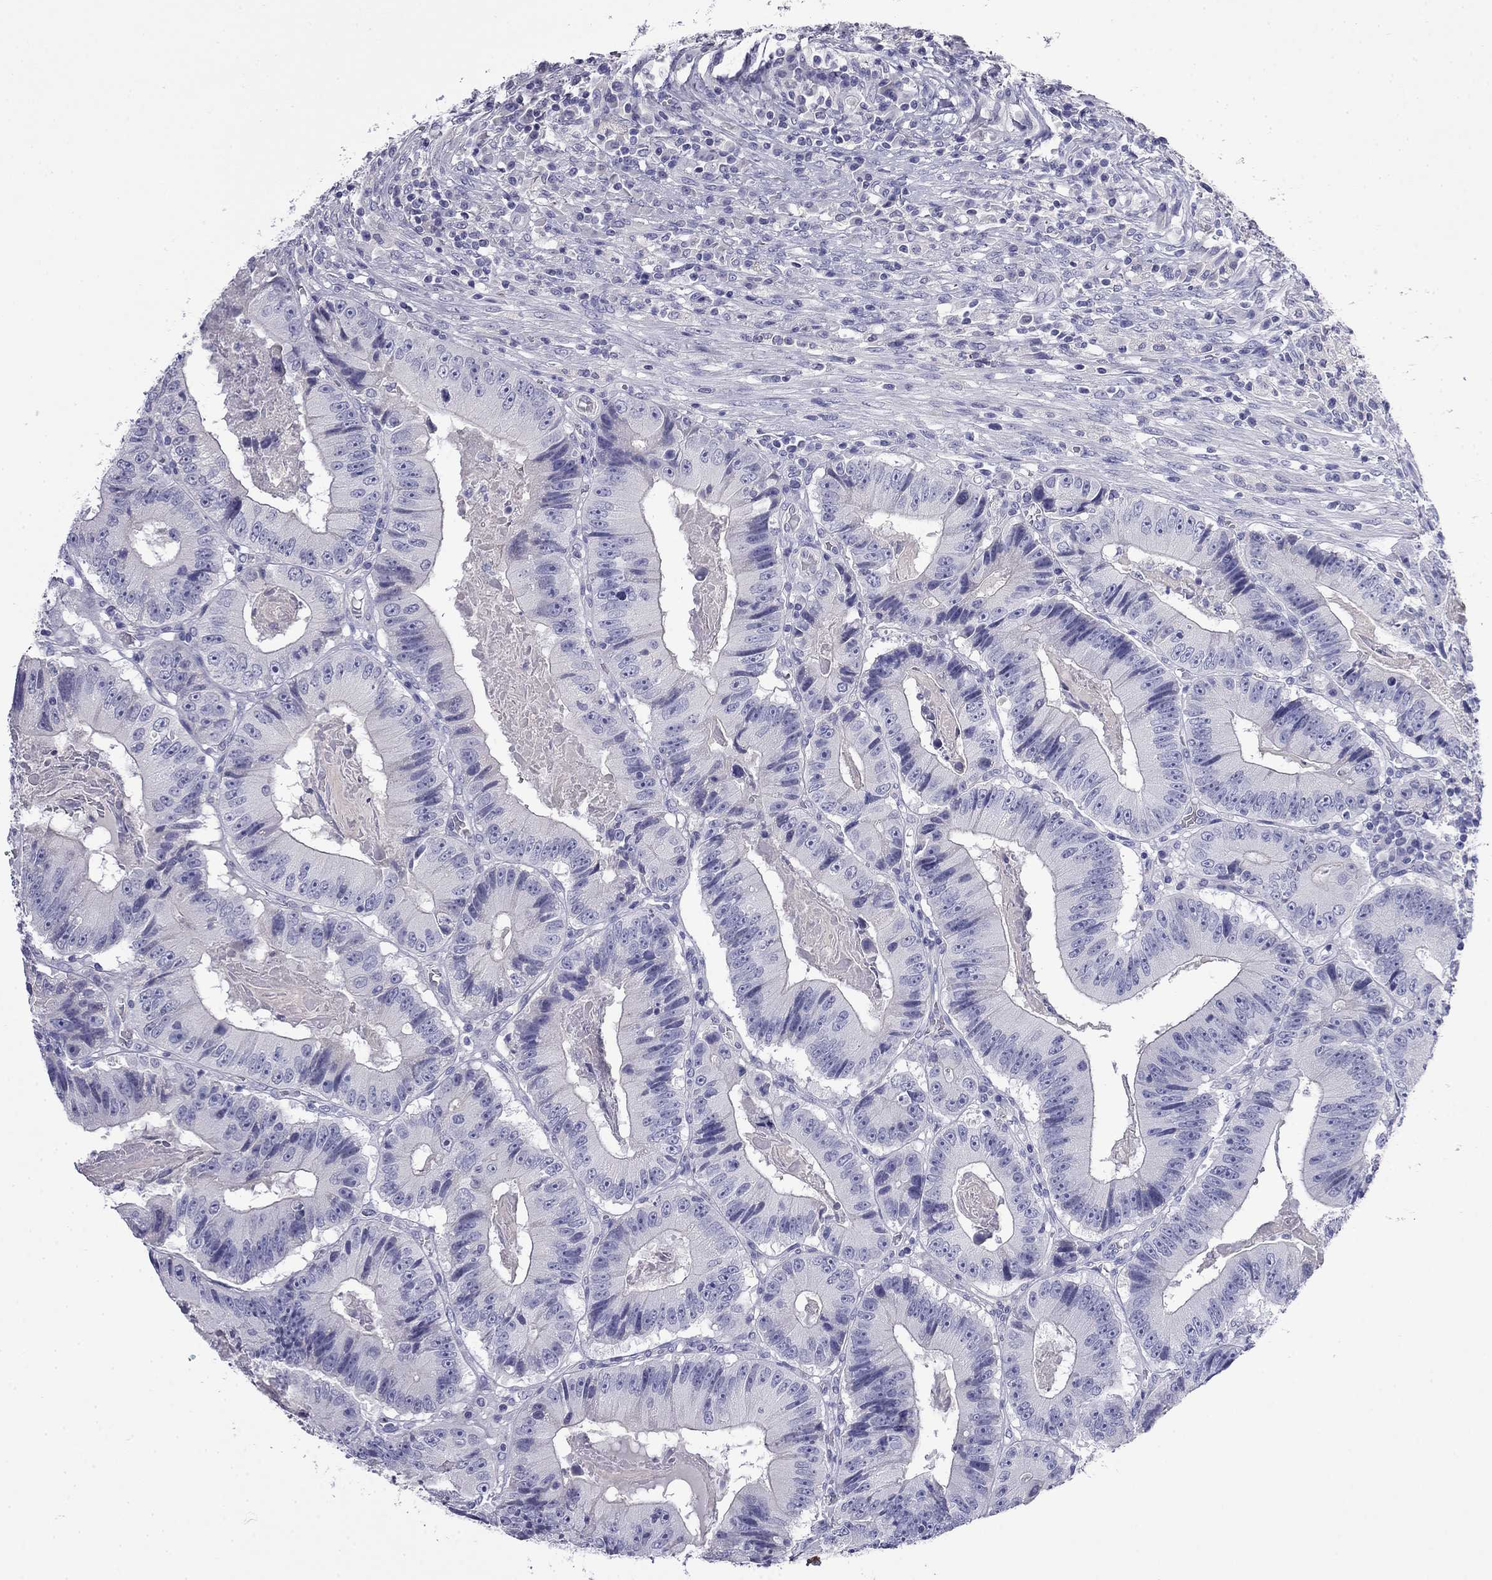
{"staining": {"intensity": "negative", "quantity": "none", "location": "none"}, "tissue": "colorectal cancer", "cell_type": "Tumor cells", "image_type": "cancer", "snomed": [{"axis": "morphology", "description": "Adenocarcinoma, NOS"}, {"axis": "topography", "description": "Colon"}], "caption": "Immunohistochemistry histopathology image of human adenocarcinoma (colorectal) stained for a protein (brown), which exhibits no expression in tumor cells.", "gene": "MYO15A", "patient": {"sex": "female", "age": 86}}